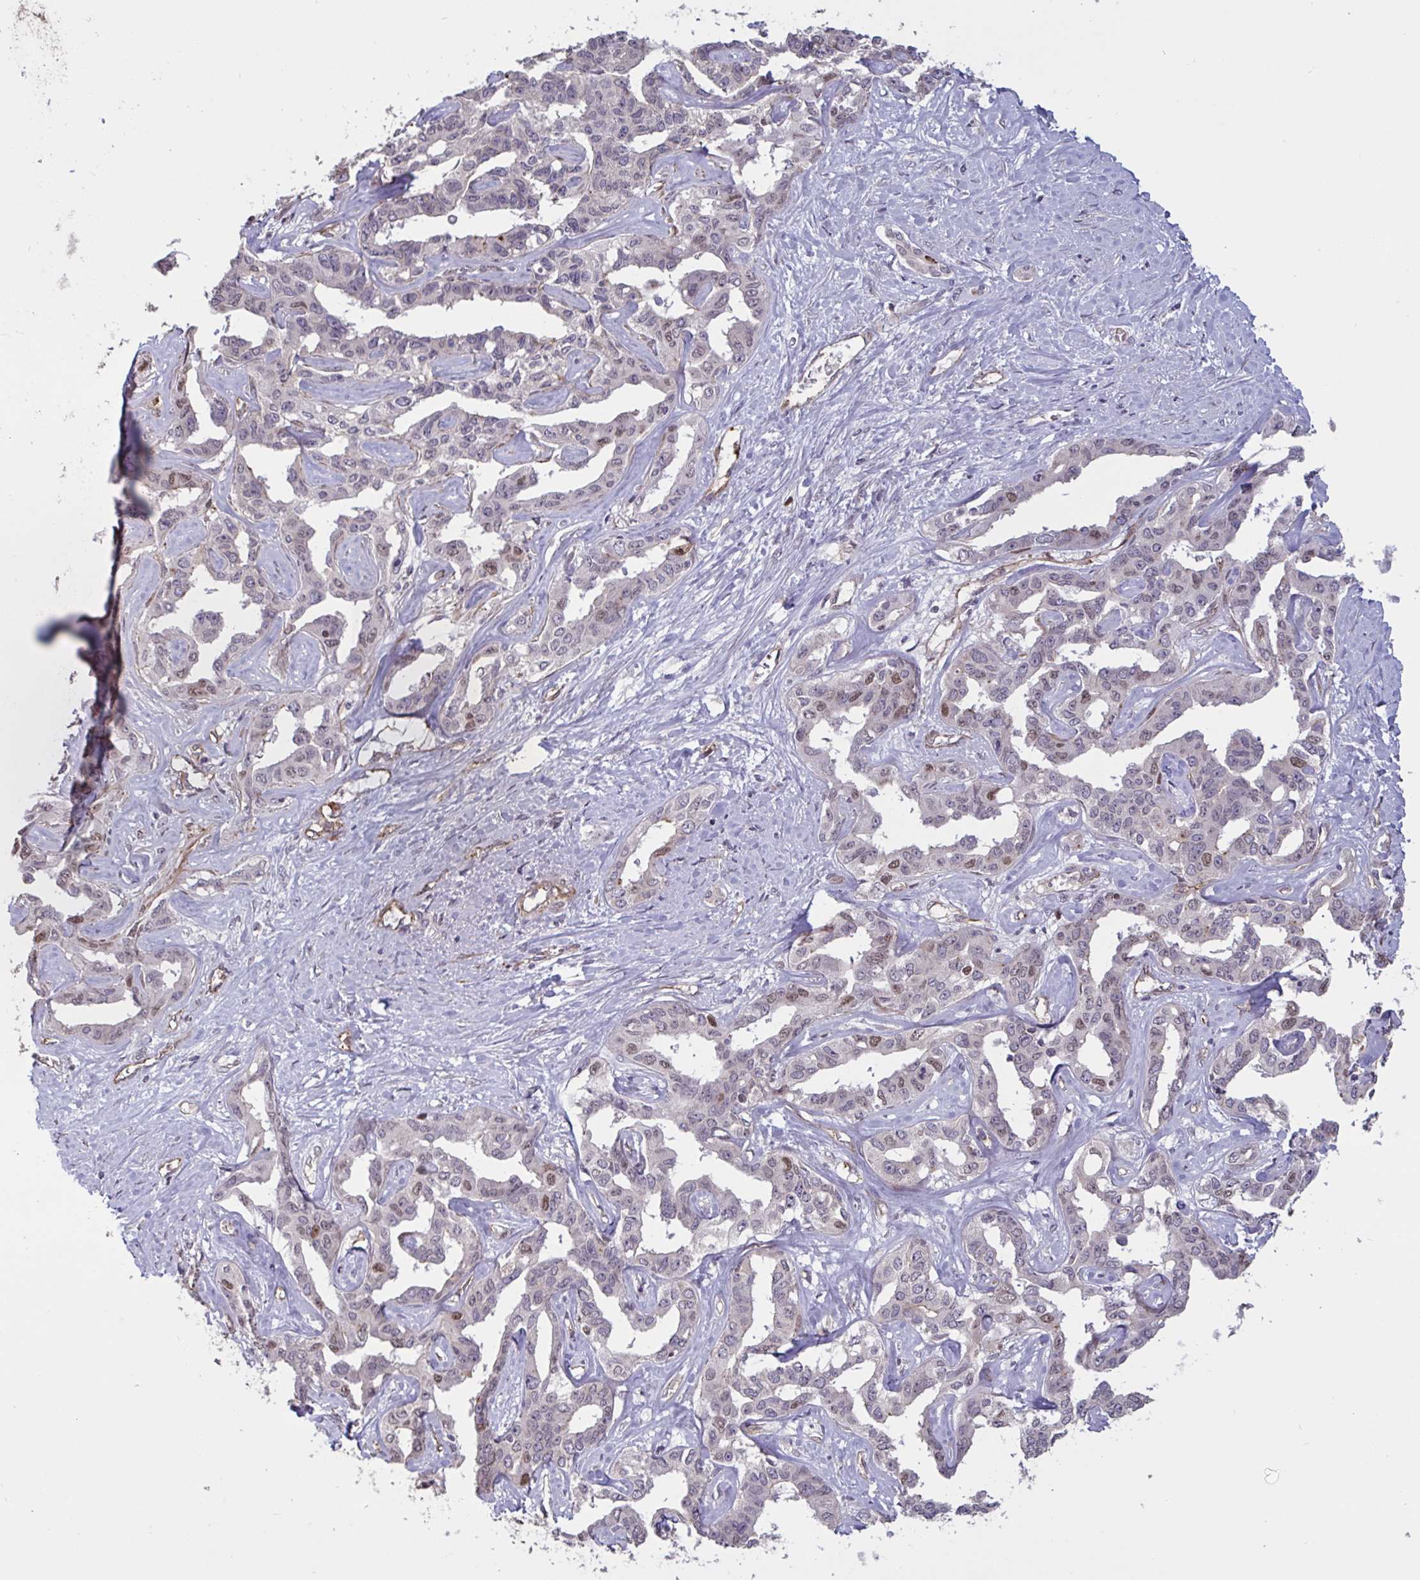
{"staining": {"intensity": "moderate", "quantity": "<25%", "location": "nuclear"}, "tissue": "liver cancer", "cell_type": "Tumor cells", "image_type": "cancer", "snomed": [{"axis": "morphology", "description": "Cholangiocarcinoma"}, {"axis": "topography", "description": "Liver"}], "caption": "The immunohistochemical stain shows moderate nuclear staining in tumor cells of liver cancer (cholangiocarcinoma) tissue. (DAB (3,3'-diaminobenzidine) IHC with brightfield microscopy, high magnification).", "gene": "IPO5", "patient": {"sex": "male", "age": 59}}